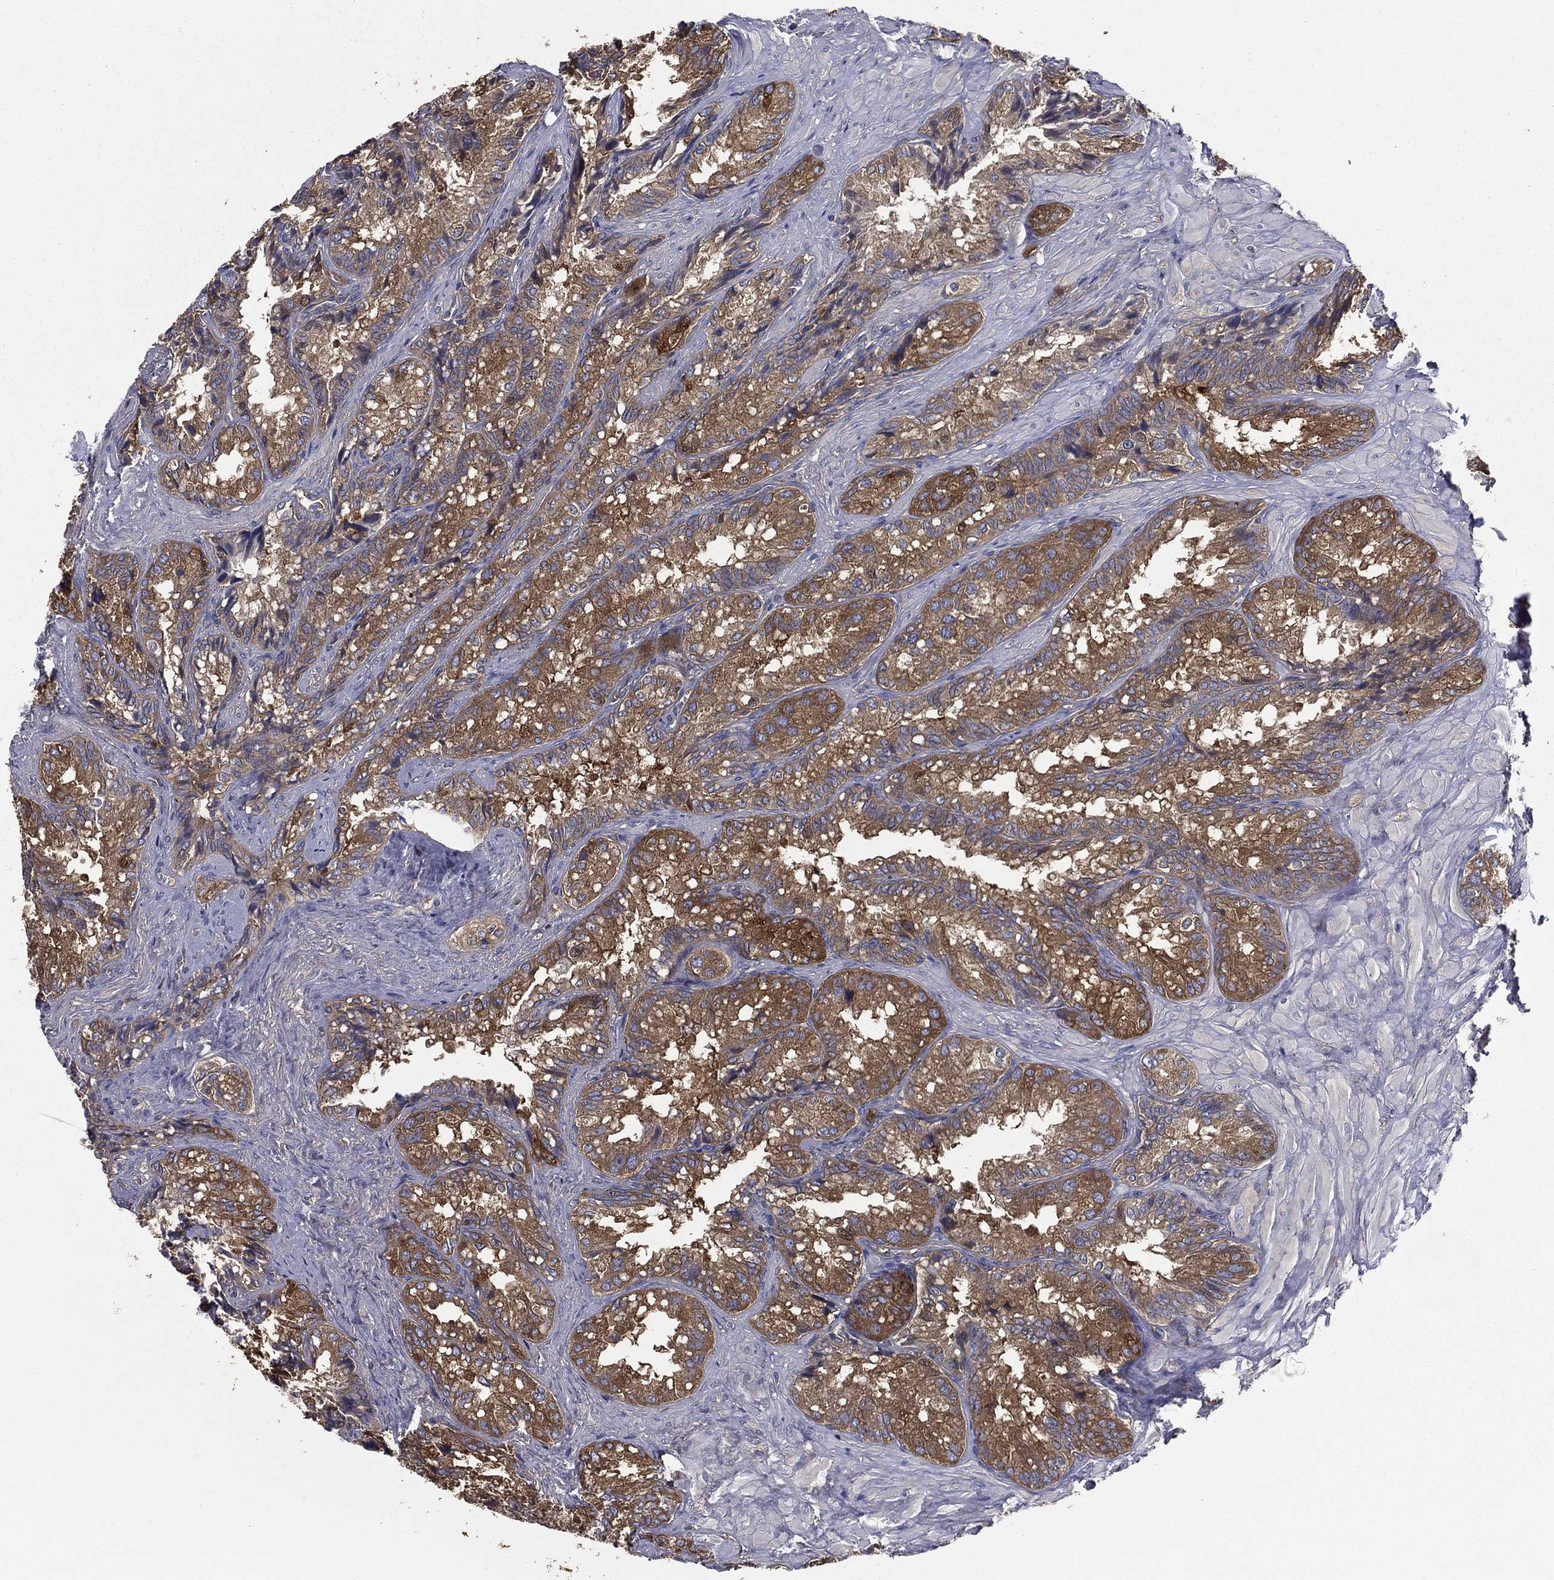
{"staining": {"intensity": "moderate", "quantity": ">75%", "location": "cytoplasmic/membranous"}, "tissue": "seminal vesicle", "cell_type": "Glandular cells", "image_type": "normal", "snomed": [{"axis": "morphology", "description": "Normal tissue, NOS"}, {"axis": "topography", "description": "Seminal veicle"}], "caption": "A high-resolution micrograph shows immunohistochemistry staining of unremarkable seminal vesicle, which reveals moderate cytoplasmic/membranous staining in about >75% of glandular cells. Immunohistochemistry stains the protein of interest in brown and the nuclei are stained blue.", "gene": "SARS1", "patient": {"sex": "male", "age": 68}}